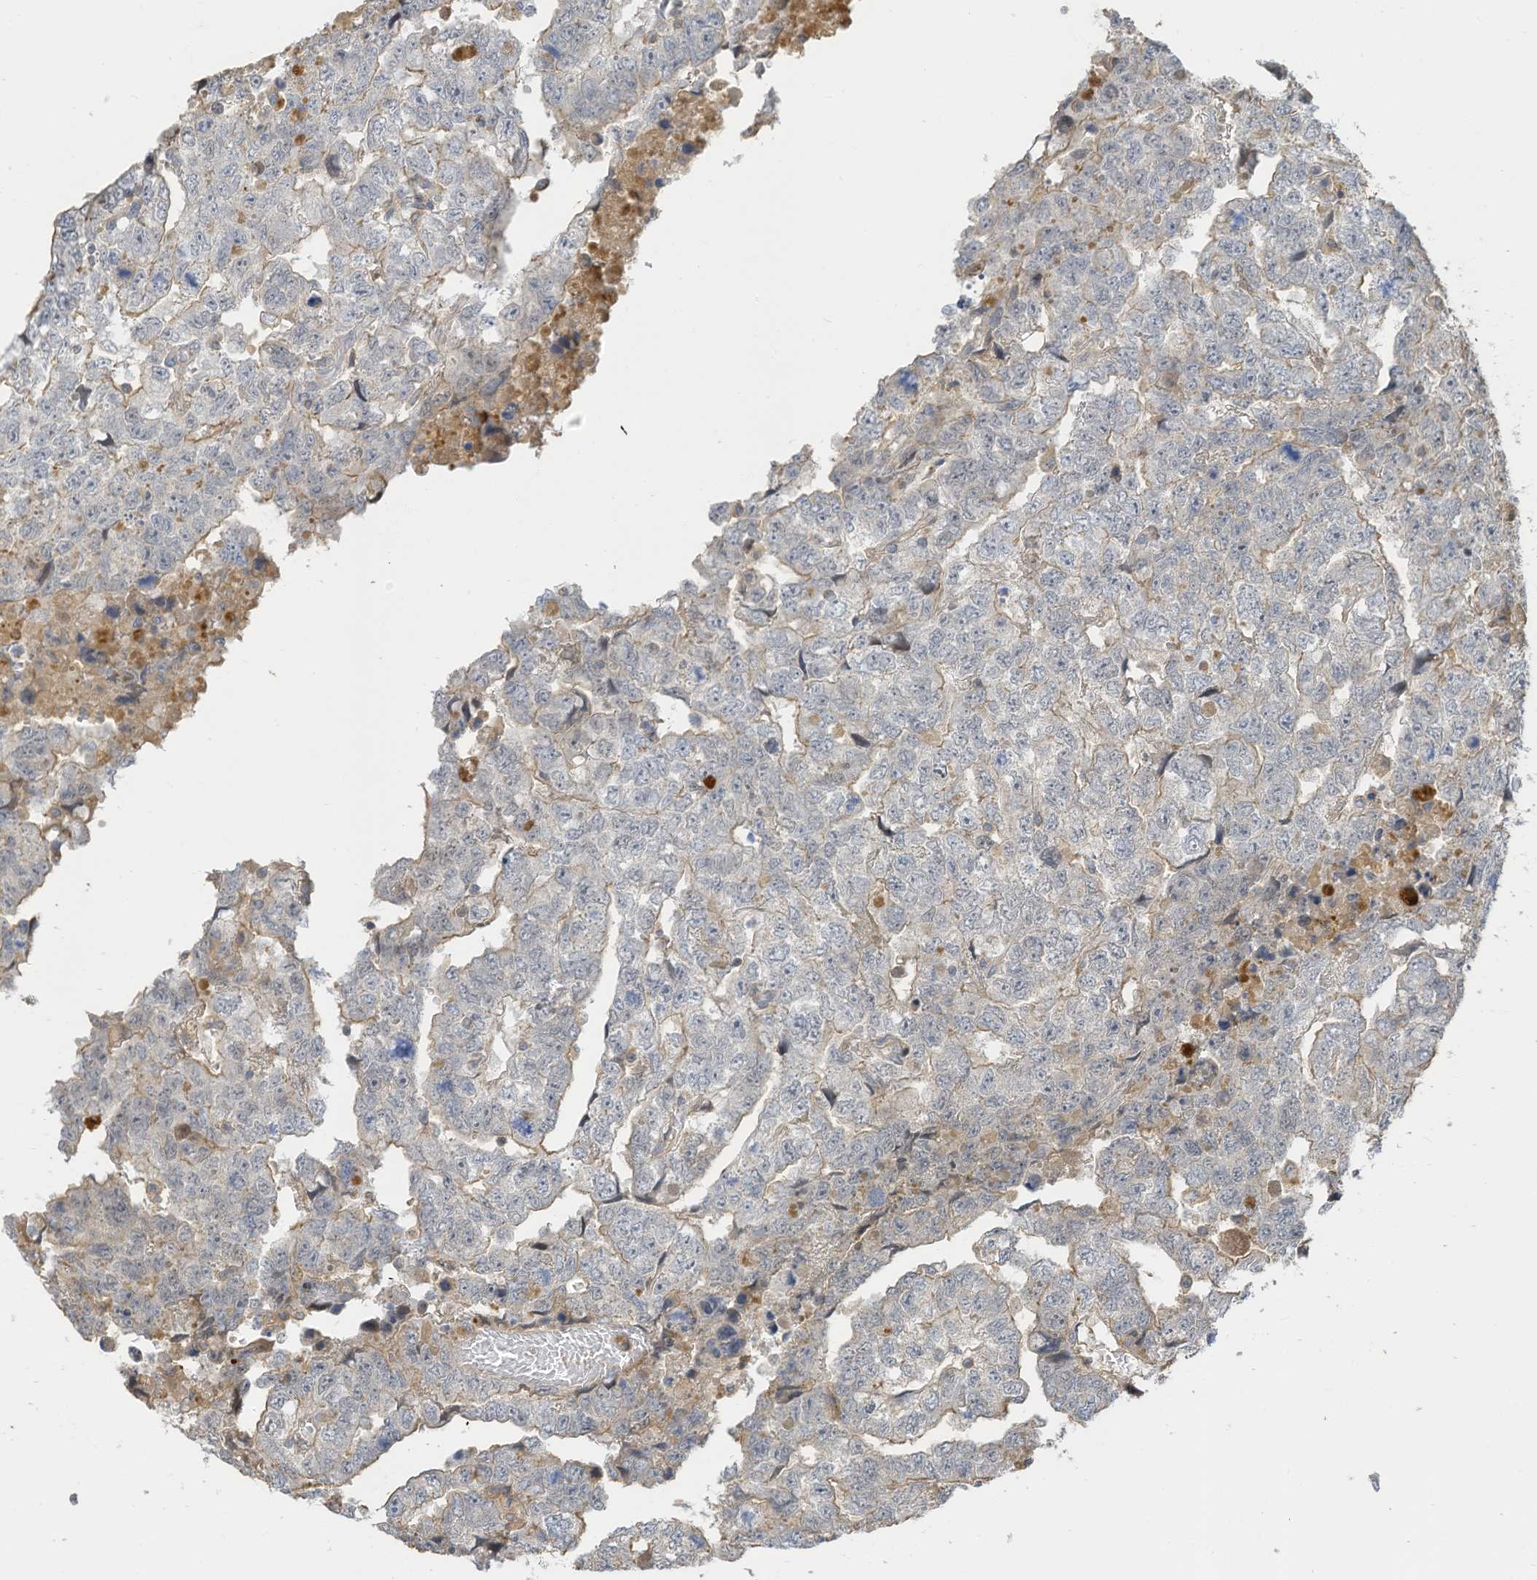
{"staining": {"intensity": "weak", "quantity": "25%-75%", "location": "cytoplasmic/membranous"}, "tissue": "testis cancer", "cell_type": "Tumor cells", "image_type": "cancer", "snomed": [{"axis": "morphology", "description": "Carcinoma, Embryonal, NOS"}, {"axis": "topography", "description": "Testis"}], "caption": "Immunohistochemistry of testis cancer demonstrates low levels of weak cytoplasmic/membranous expression in approximately 25%-75% of tumor cells.", "gene": "SLFN14", "patient": {"sex": "male", "age": 36}}